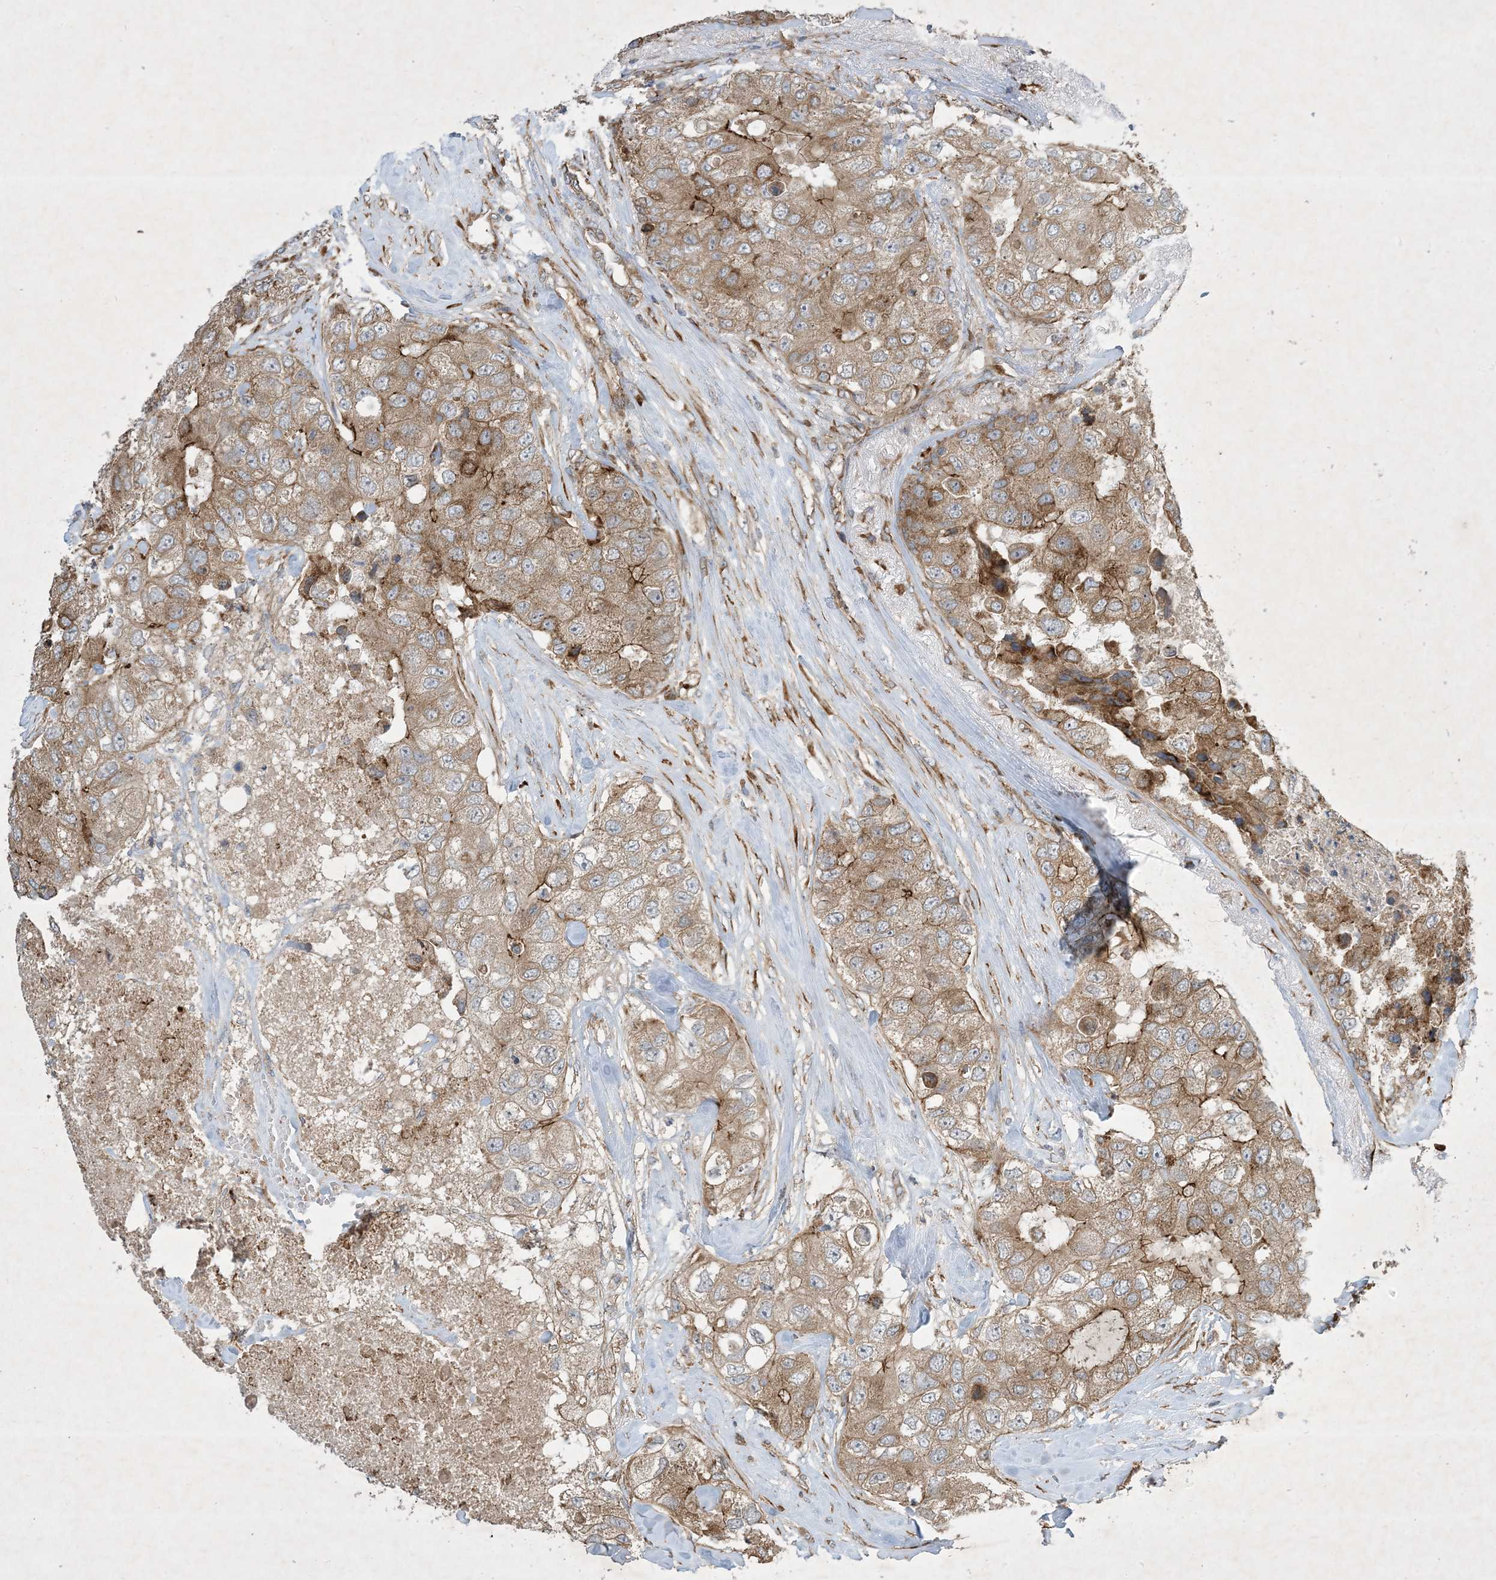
{"staining": {"intensity": "moderate", "quantity": ">75%", "location": "cytoplasmic/membranous"}, "tissue": "breast cancer", "cell_type": "Tumor cells", "image_type": "cancer", "snomed": [{"axis": "morphology", "description": "Duct carcinoma"}, {"axis": "topography", "description": "Breast"}], "caption": "A photomicrograph showing moderate cytoplasmic/membranous positivity in about >75% of tumor cells in breast cancer (intraductal carcinoma), as visualized by brown immunohistochemical staining.", "gene": "OTOP1", "patient": {"sex": "female", "age": 62}}